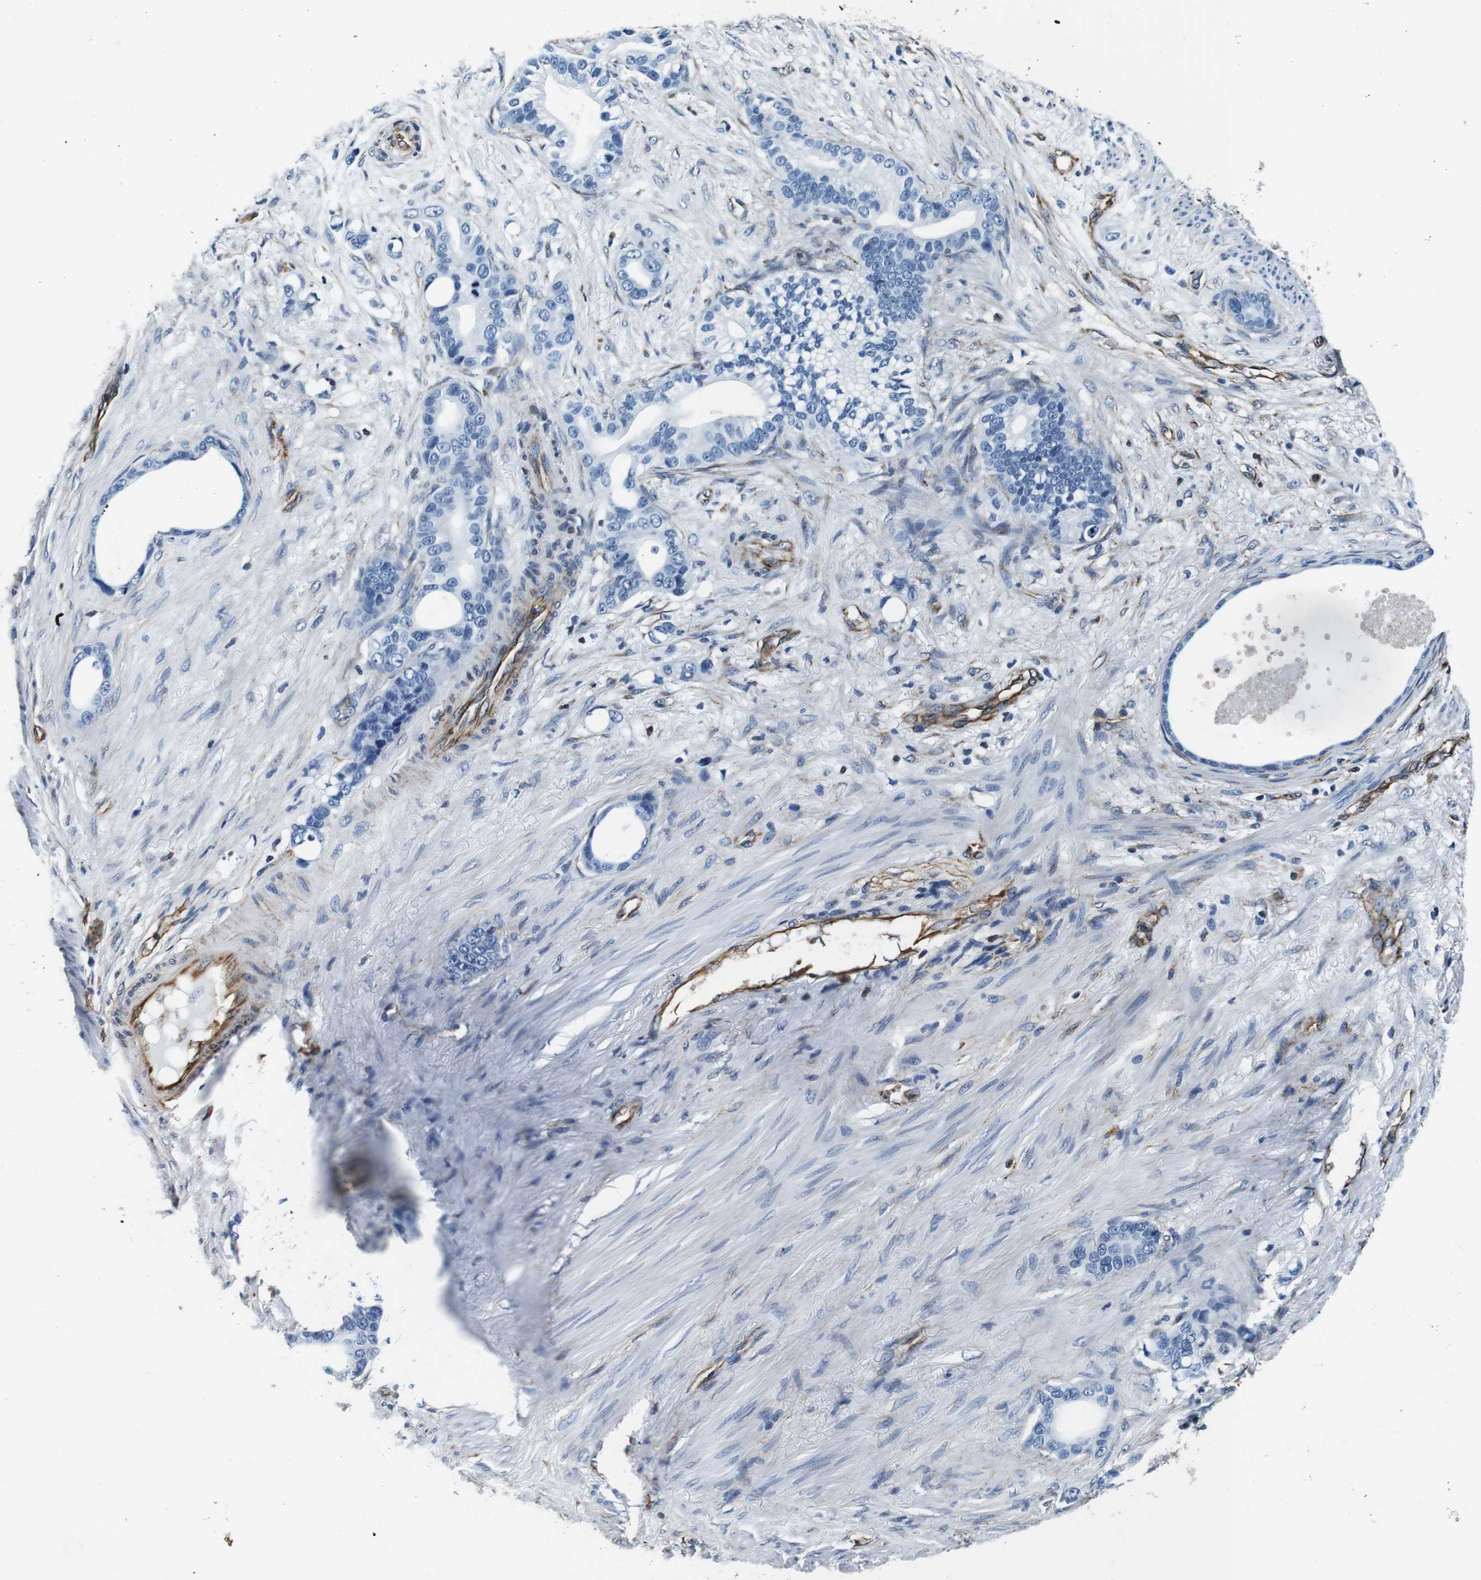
{"staining": {"intensity": "negative", "quantity": "none", "location": "none"}, "tissue": "stomach cancer", "cell_type": "Tumor cells", "image_type": "cancer", "snomed": [{"axis": "morphology", "description": "Adenocarcinoma, NOS"}, {"axis": "topography", "description": "Stomach"}], "caption": "DAB immunohistochemical staining of human stomach adenocarcinoma shows no significant staining in tumor cells.", "gene": "GJE1", "patient": {"sex": "female", "age": 75}}